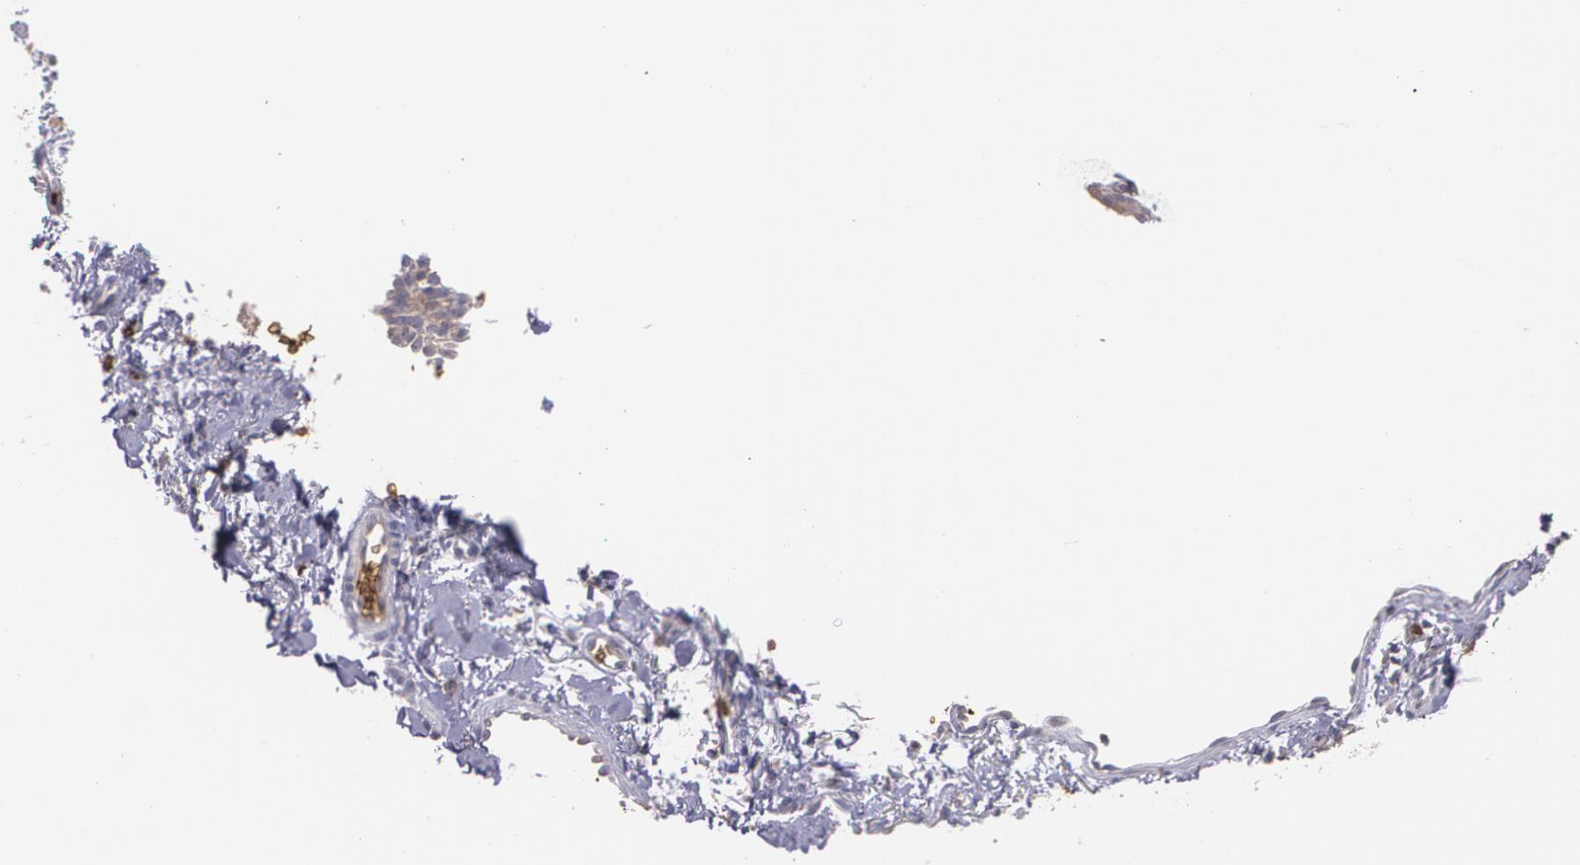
{"staining": {"intensity": "strong", "quantity": "25%-75%", "location": "cytoplasmic/membranous"}, "tissue": "skin cancer", "cell_type": "Tumor cells", "image_type": "cancer", "snomed": [{"axis": "morphology", "description": "Basal cell carcinoma"}, {"axis": "topography", "description": "Skin"}], "caption": "This image shows IHC staining of skin cancer, with high strong cytoplasmic/membranous expression in about 25%-75% of tumor cells.", "gene": "SLC2A1", "patient": {"sex": "male", "age": 75}}